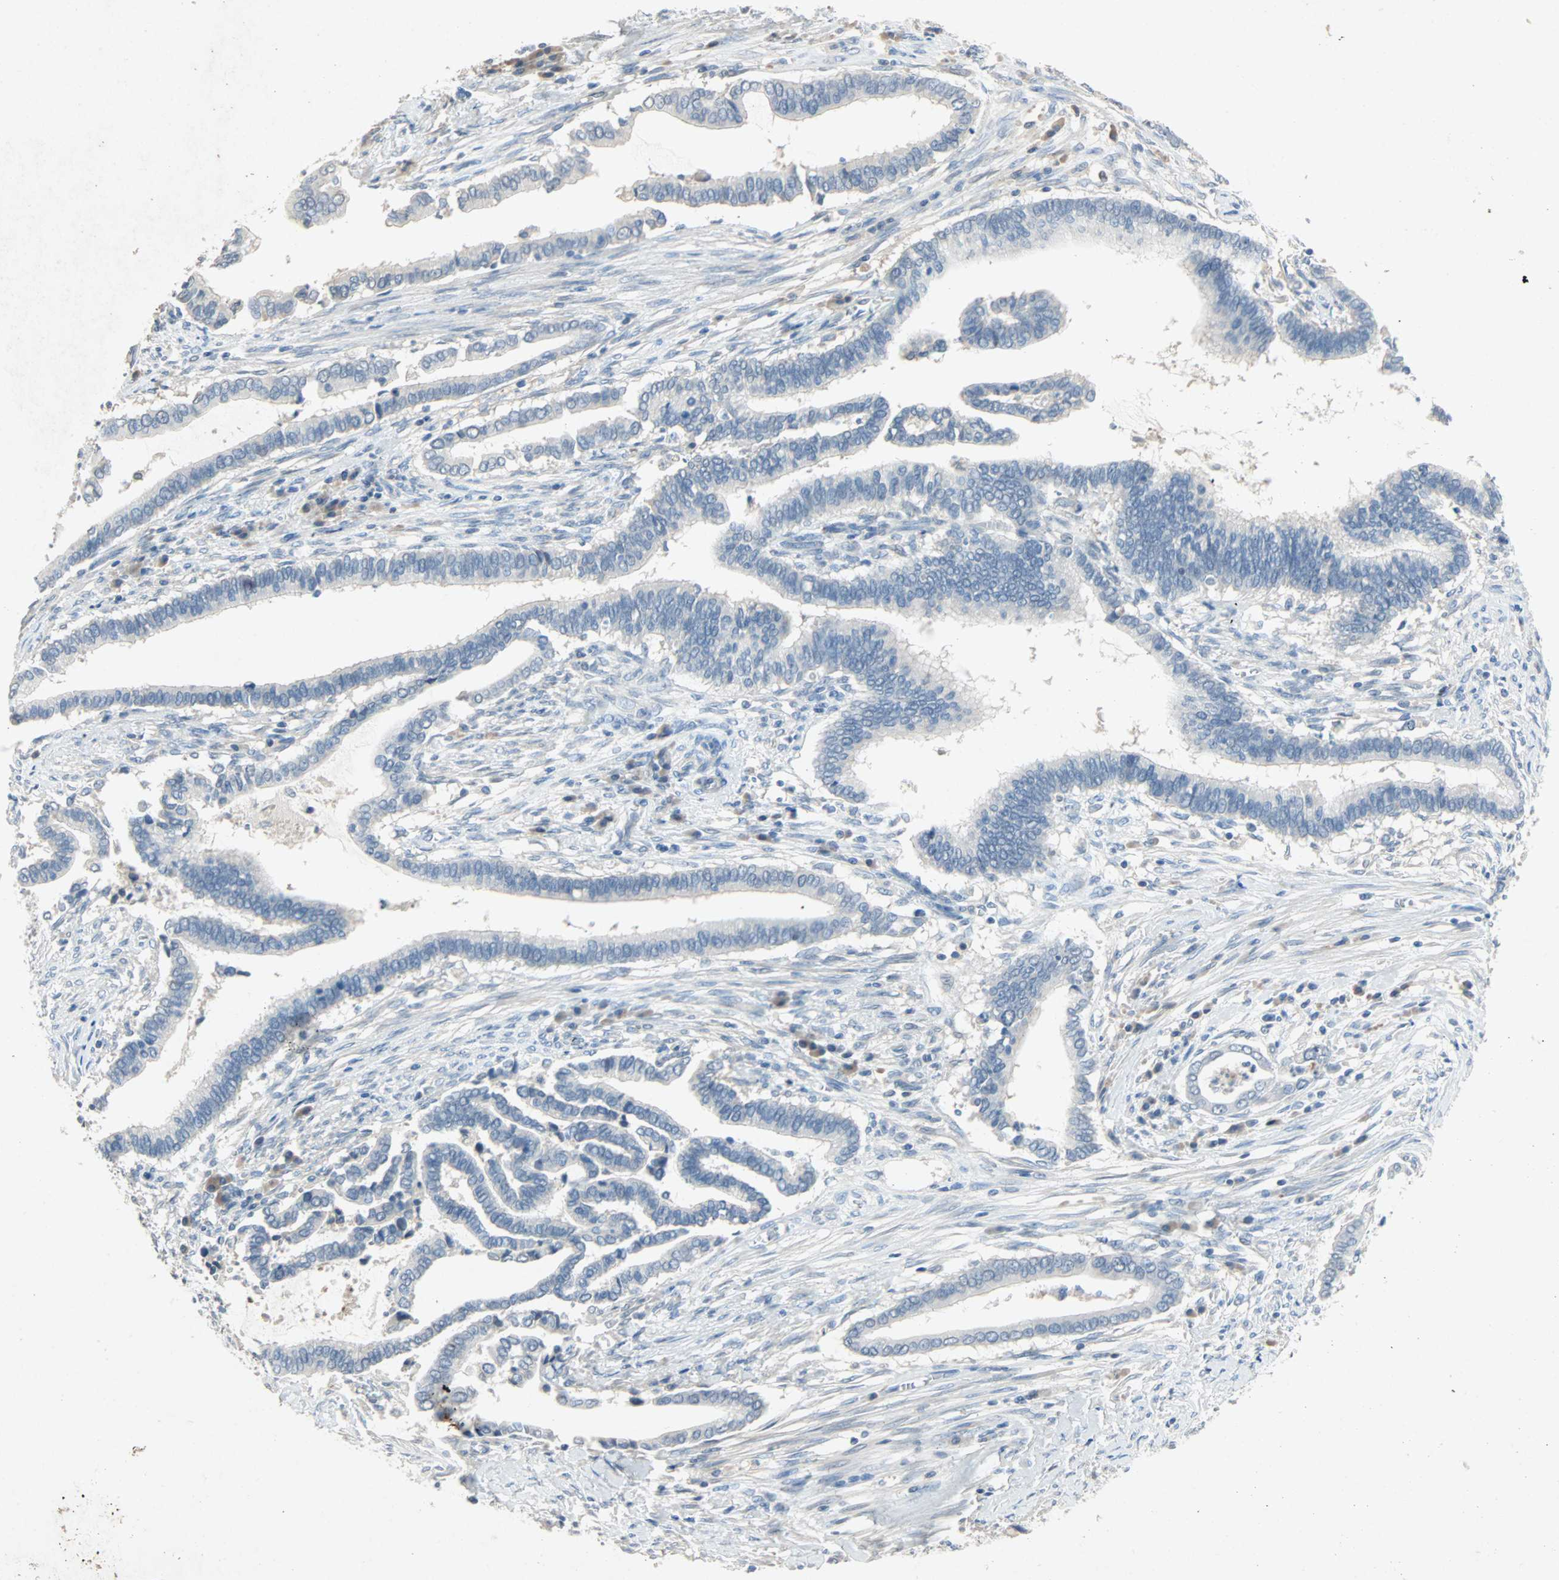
{"staining": {"intensity": "negative", "quantity": "none", "location": "none"}, "tissue": "cervical cancer", "cell_type": "Tumor cells", "image_type": "cancer", "snomed": [{"axis": "morphology", "description": "Adenocarcinoma, NOS"}, {"axis": "topography", "description": "Cervix"}], "caption": "DAB (3,3'-diaminobenzidine) immunohistochemical staining of adenocarcinoma (cervical) shows no significant positivity in tumor cells.", "gene": "PCDHB2", "patient": {"sex": "female", "age": 44}}